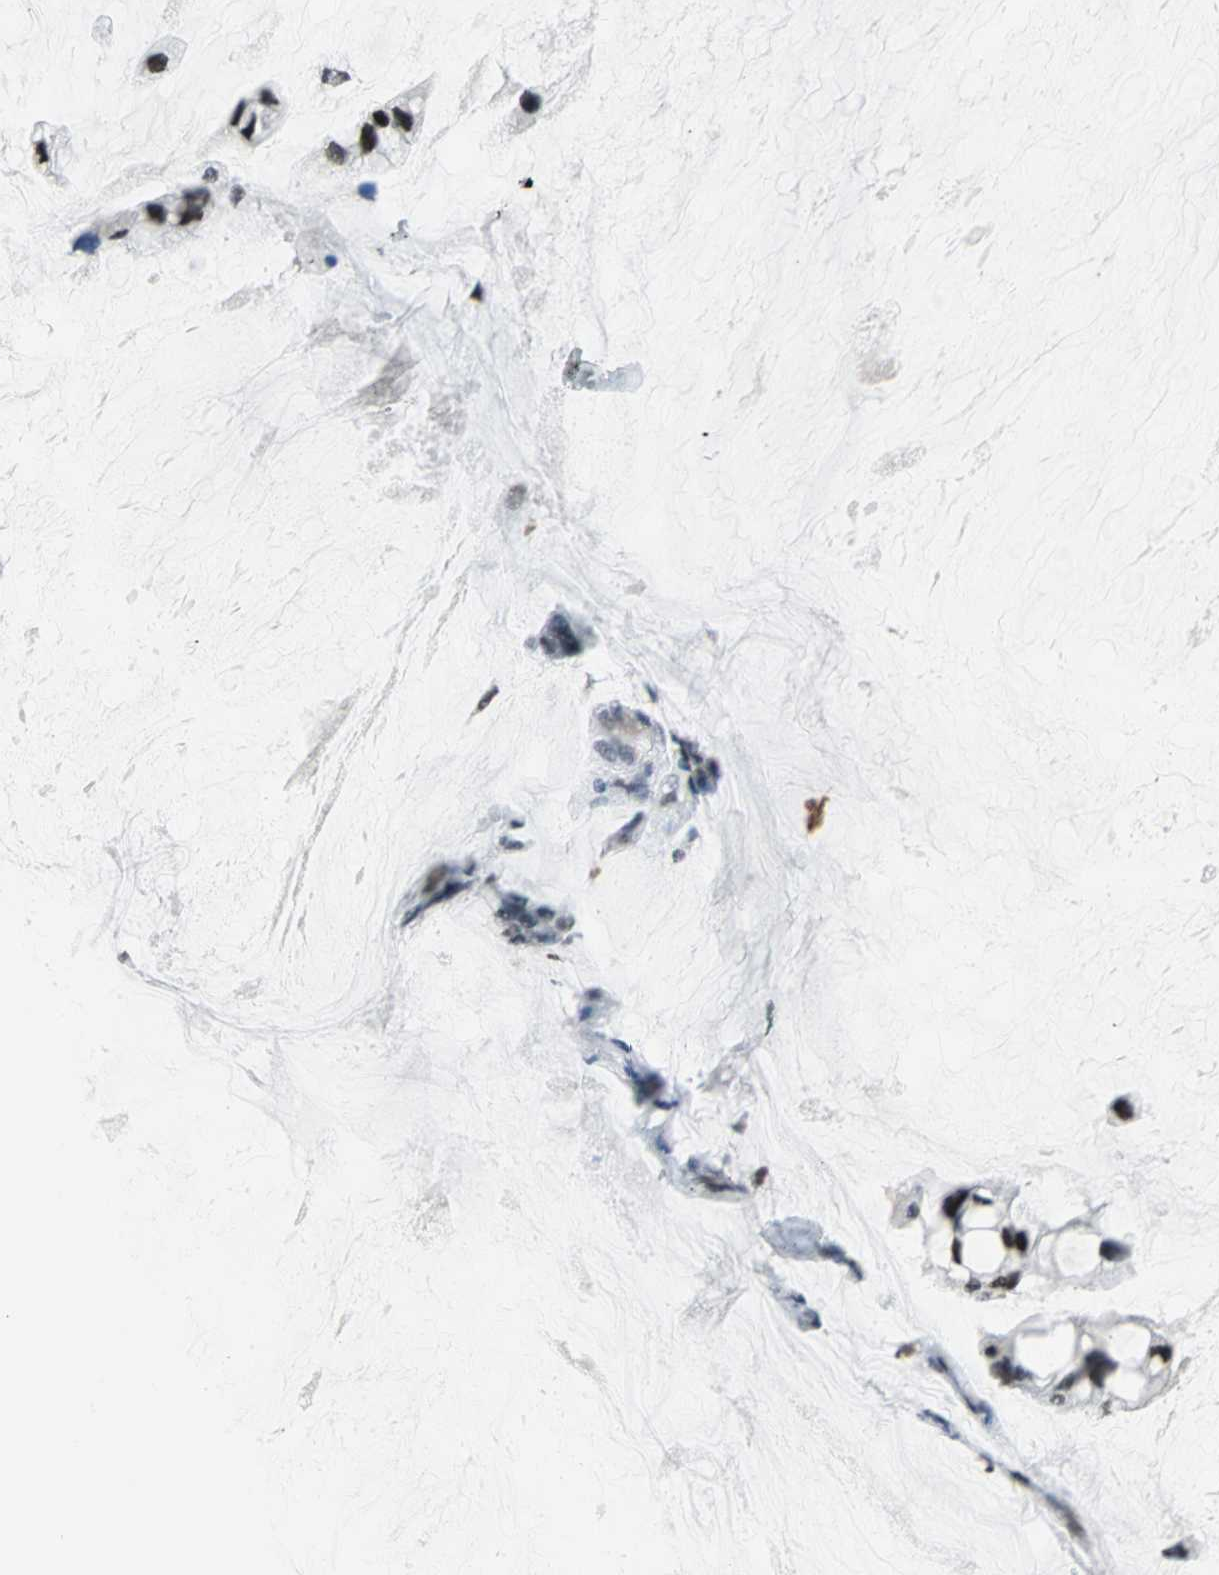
{"staining": {"intensity": "moderate", "quantity": ">75%", "location": "nuclear"}, "tissue": "ovarian cancer", "cell_type": "Tumor cells", "image_type": "cancer", "snomed": [{"axis": "morphology", "description": "Cystadenocarcinoma, mucinous, NOS"}, {"axis": "topography", "description": "Ovary"}], "caption": "Protein staining demonstrates moderate nuclear expression in approximately >75% of tumor cells in mucinous cystadenocarcinoma (ovarian).", "gene": "HNRNPD", "patient": {"sex": "female", "age": 39}}